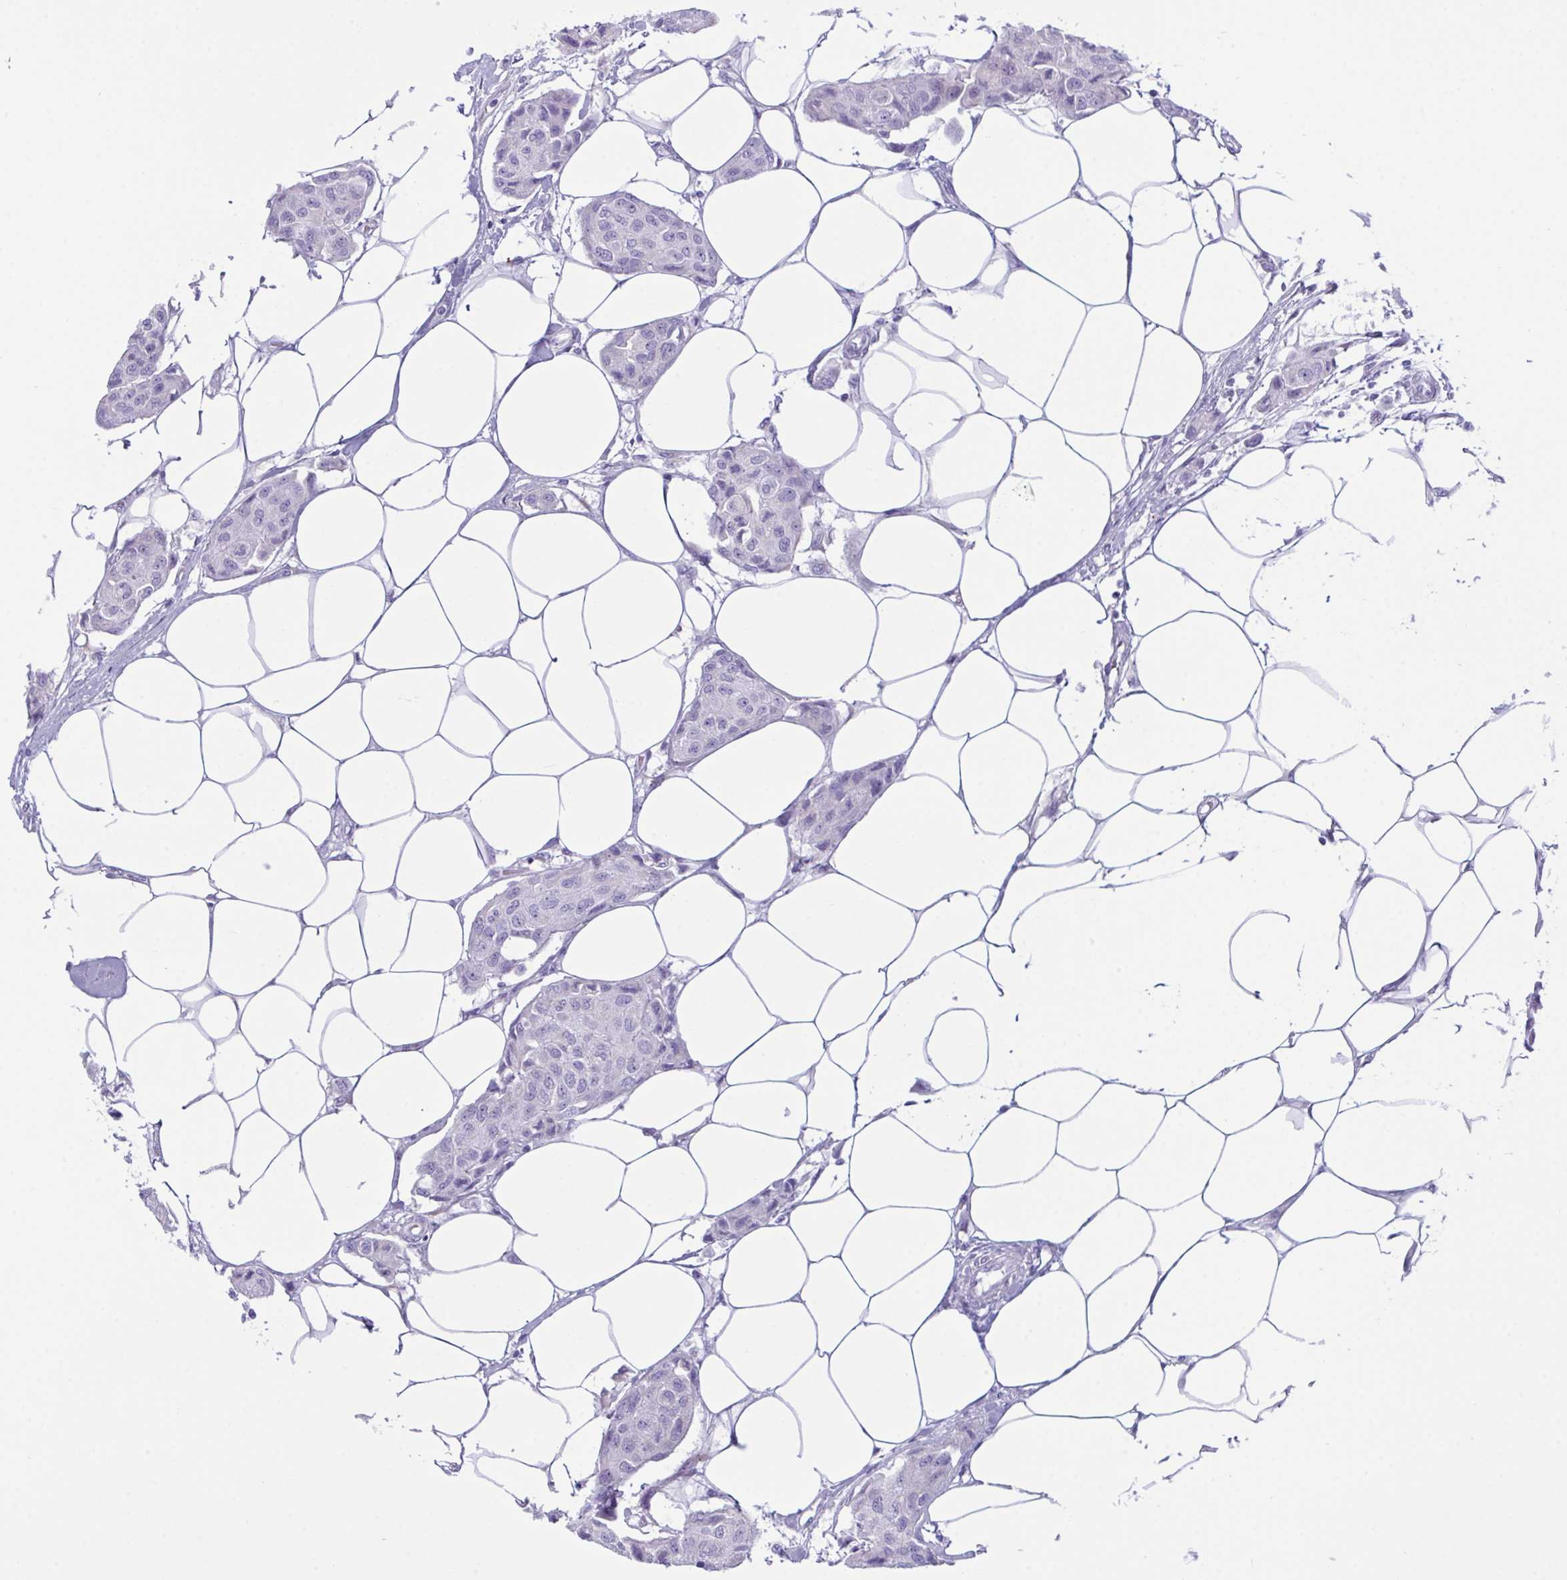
{"staining": {"intensity": "negative", "quantity": "none", "location": "none"}, "tissue": "breast cancer", "cell_type": "Tumor cells", "image_type": "cancer", "snomed": [{"axis": "morphology", "description": "Duct carcinoma"}, {"axis": "topography", "description": "Breast"}, {"axis": "topography", "description": "Lymph node"}], "caption": "Protein analysis of breast cancer (invasive ductal carcinoma) shows no significant positivity in tumor cells. (DAB (3,3'-diaminobenzidine) immunohistochemistry, high magnification).", "gene": "BBS1", "patient": {"sex": "female", "age": 80}}